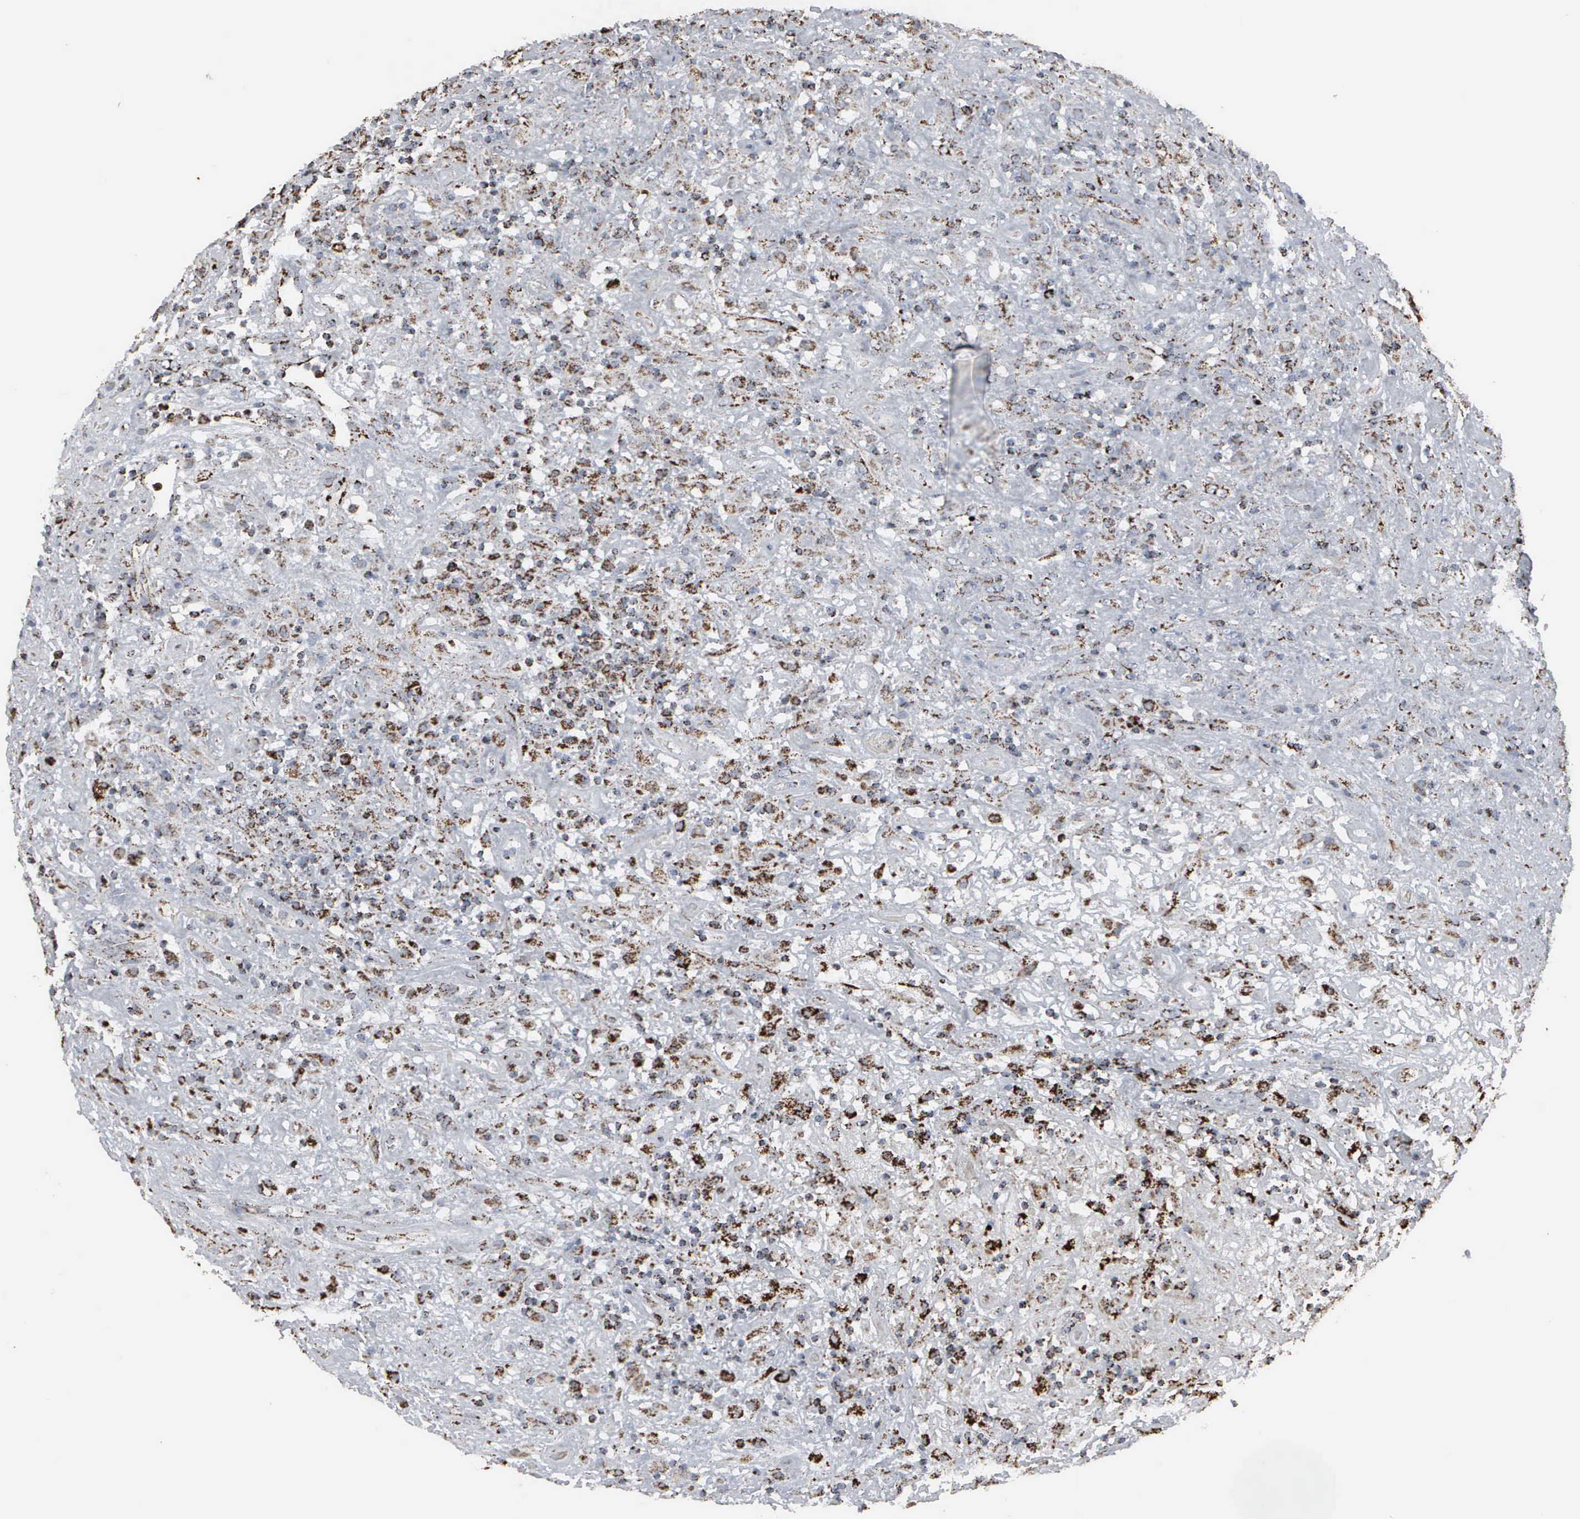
{"staining": {"intensity": "strong", "quantity": "25%-75%", "location": "cytoplasmic/membranous"}, "tissue": "lymphoma", "cell_type": "Tumor cells", "image_type": "cancer", "snomed": [{"axis": "morphology", "description": "Hodgkin's disease, NOS"}, {"axis": "topography", "description": "Lymph node"}], "caption": "Immunohistochemical staining of Hodgkin's disease exhibits high levels of strong cytoplasmic/membranous staining in approximately 25%-75% of tumor cells.", "gene": "HSPA9", "patient": {"sex": "male", "age": 46}}